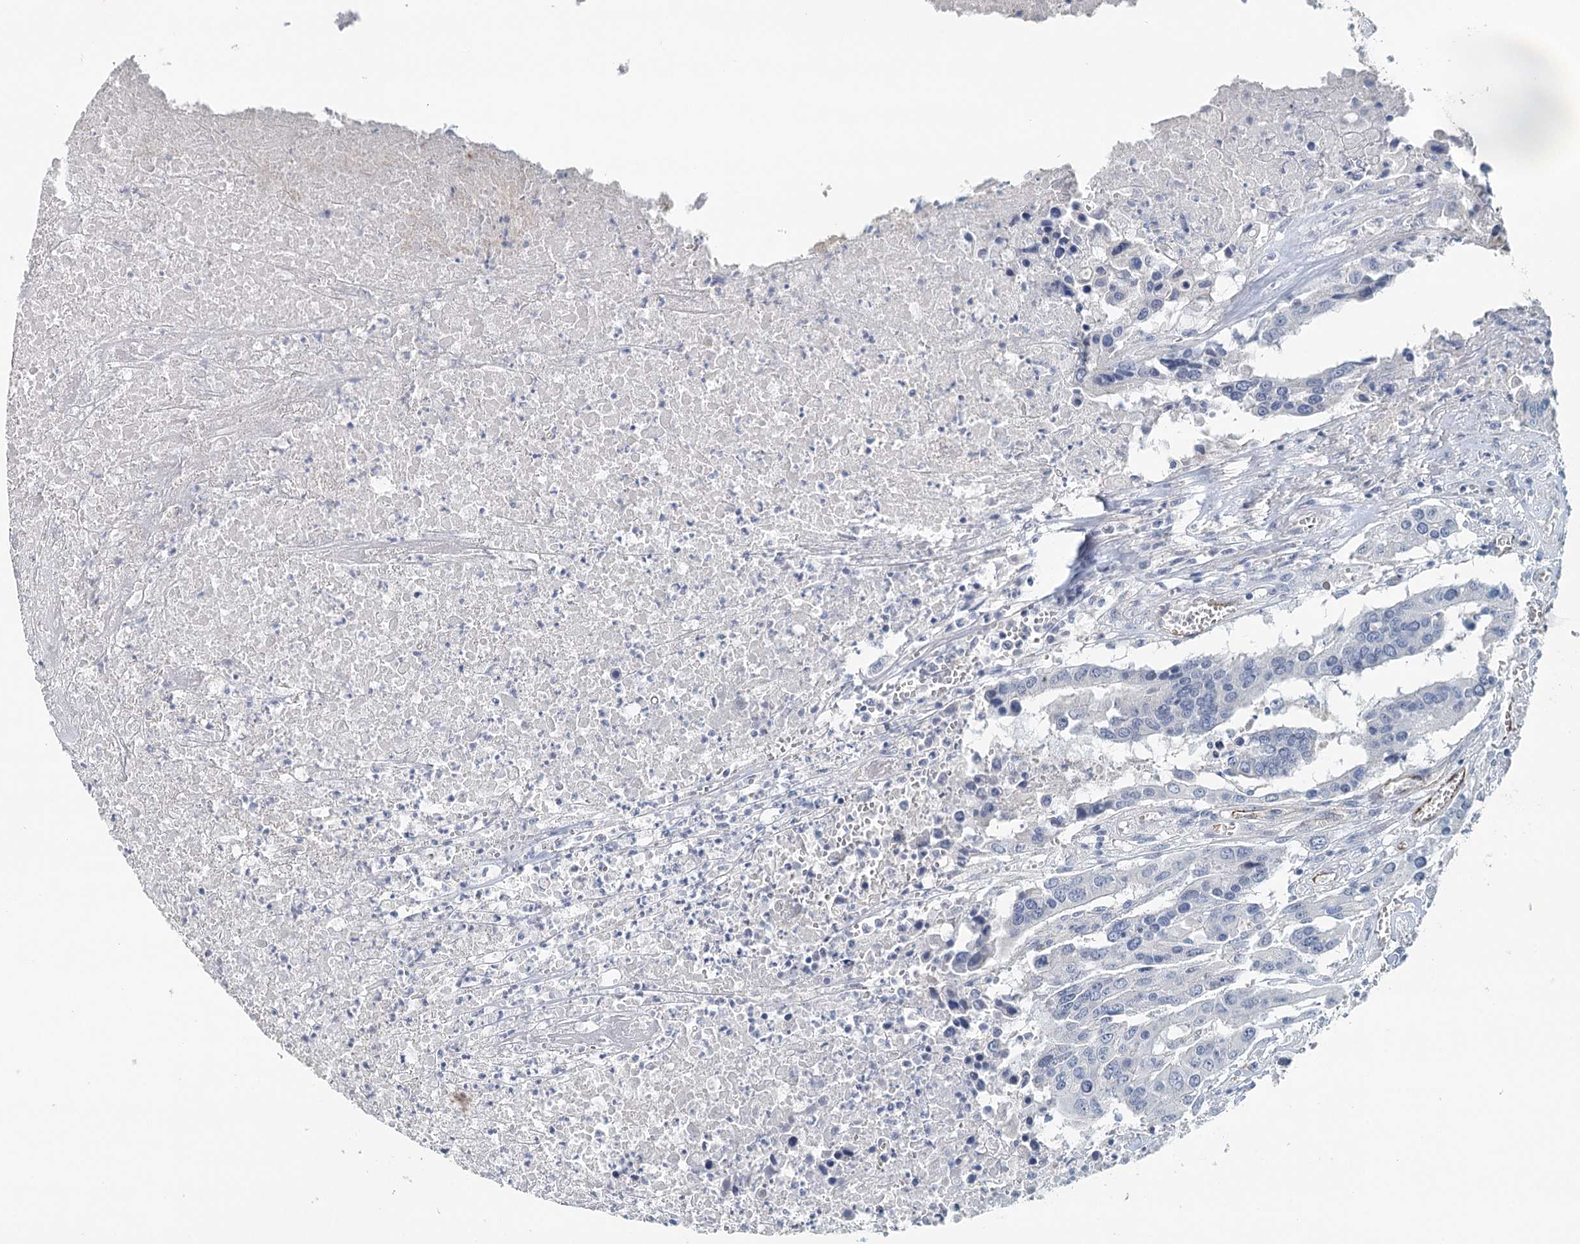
{"staining": {"intensity": "negative", "quantity": "none", "location": "none"}, "tissue": "colorectal cancer", "cell_type": "Tumor cells", "image_type": "cancer", "snomed": [{"axis": "morphology", "description": "Adenocarcinoma, NOS"}, {"axis": "topography", "description": "Colon"}], "caption": "A photomicrograph of colorectal adenocarcinoma stained for a protein shows no brown staining in tumor cells. (Brightfield microscopy of DAB immunohistochemistry (IHC) at high magnification).", "gene": "SYNPO", "patient": {"sex": "male", "age": 77}}